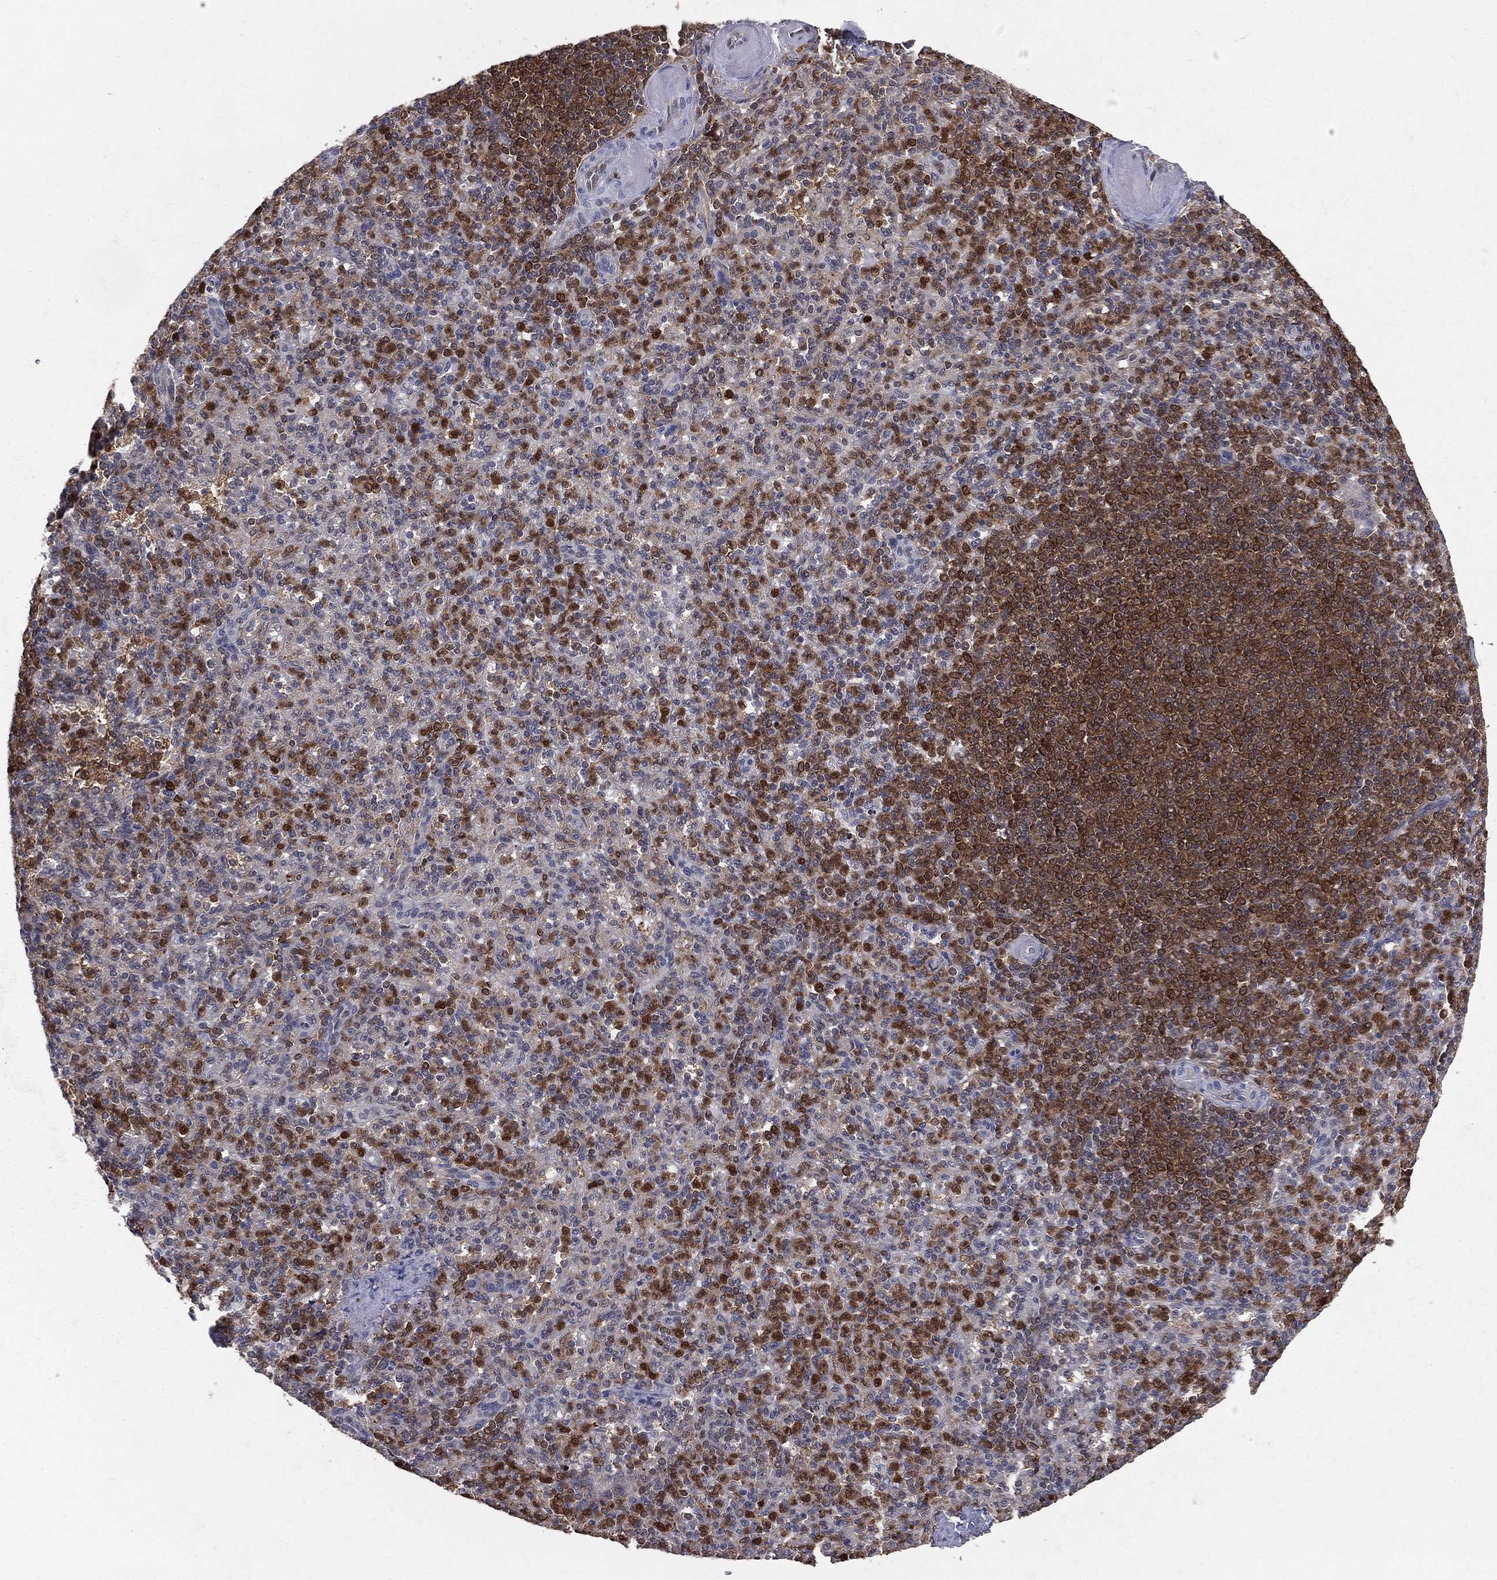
{"staining": {"intensity": "strong", "quantity": "<25%", "location": "nuclear"}, "tissue": "spleen", "cell_type": "Cells in red pulp", "image_type": "normal", "snomed": [{"axis": "morphology", "description": "Normal tissue, NOS"}, {"axis": "topography", "description": "Spleen"}], "caption": "Immunohistochemical staining of benign spleen displays strong nuclear protein positivity in about <25% of cells in red pulp.", "gene": "ENO1", "patient": {"sex": "female", "age": 74}}